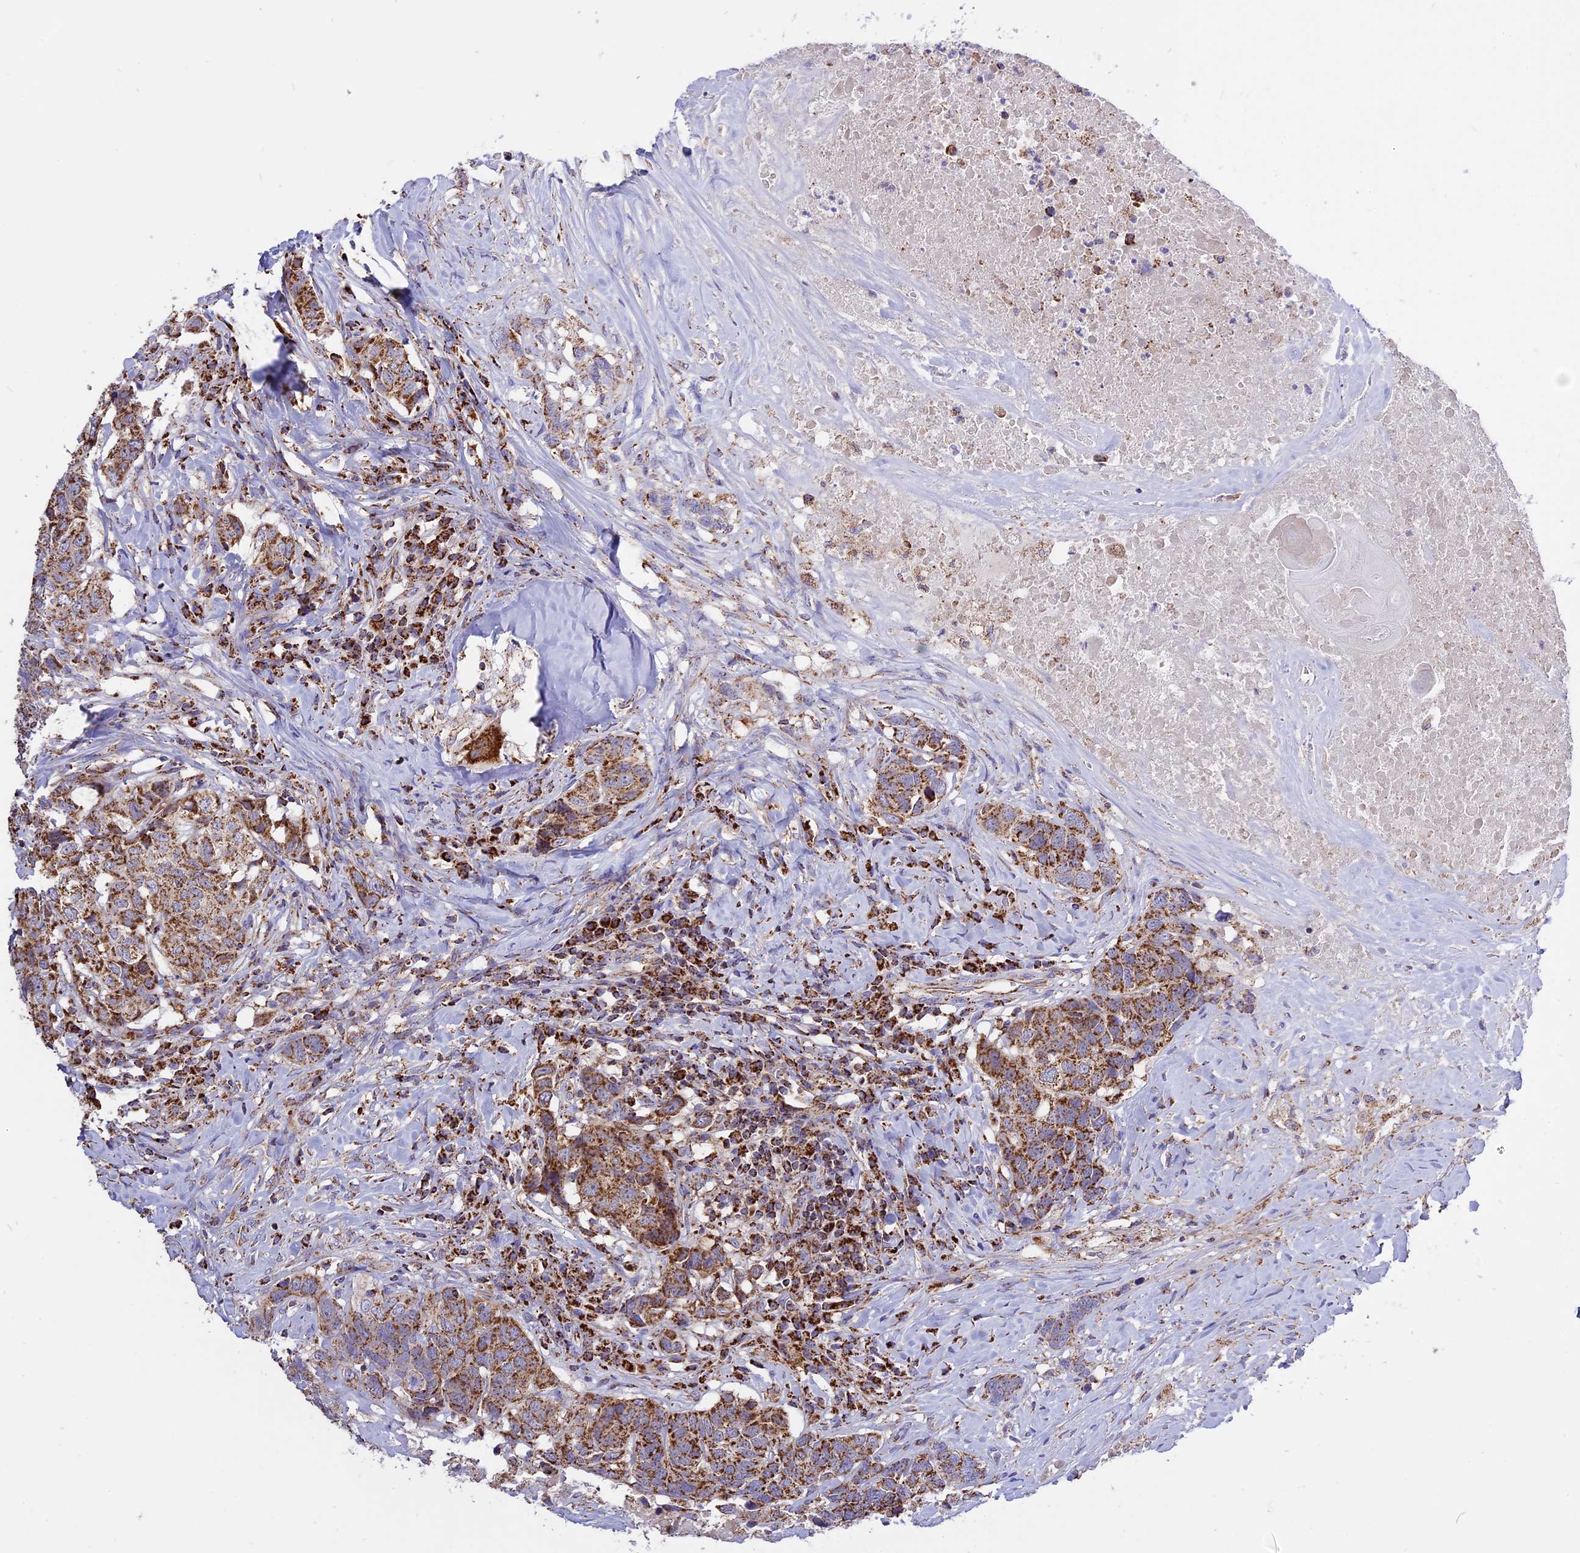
{"staining": {"intensity": "strong", "quantity": ">75%", "location": "cytoplasmic/membranous"}, "tissue": "head and neck cancer", "cell_type": "Tumor cells", "image_type": "cancer", "snomed": [{"axis": "morphology", "description": "Squamous cell carcinoma, NOS"}, {"axis": "topography", "description": "Head-Neck"}], "caption": "A high amount of strong cytoplasmic/membranous staining is present in approximately >75% of tumor cells in head and neck cancer tissue. The protein of interest is stained brown, and the nuclei are stained in blue (DAB IHC with brightfield microscopy, high magnification).", "gene": "TTC4", "patient": {"sex": "male", "age": 66}}